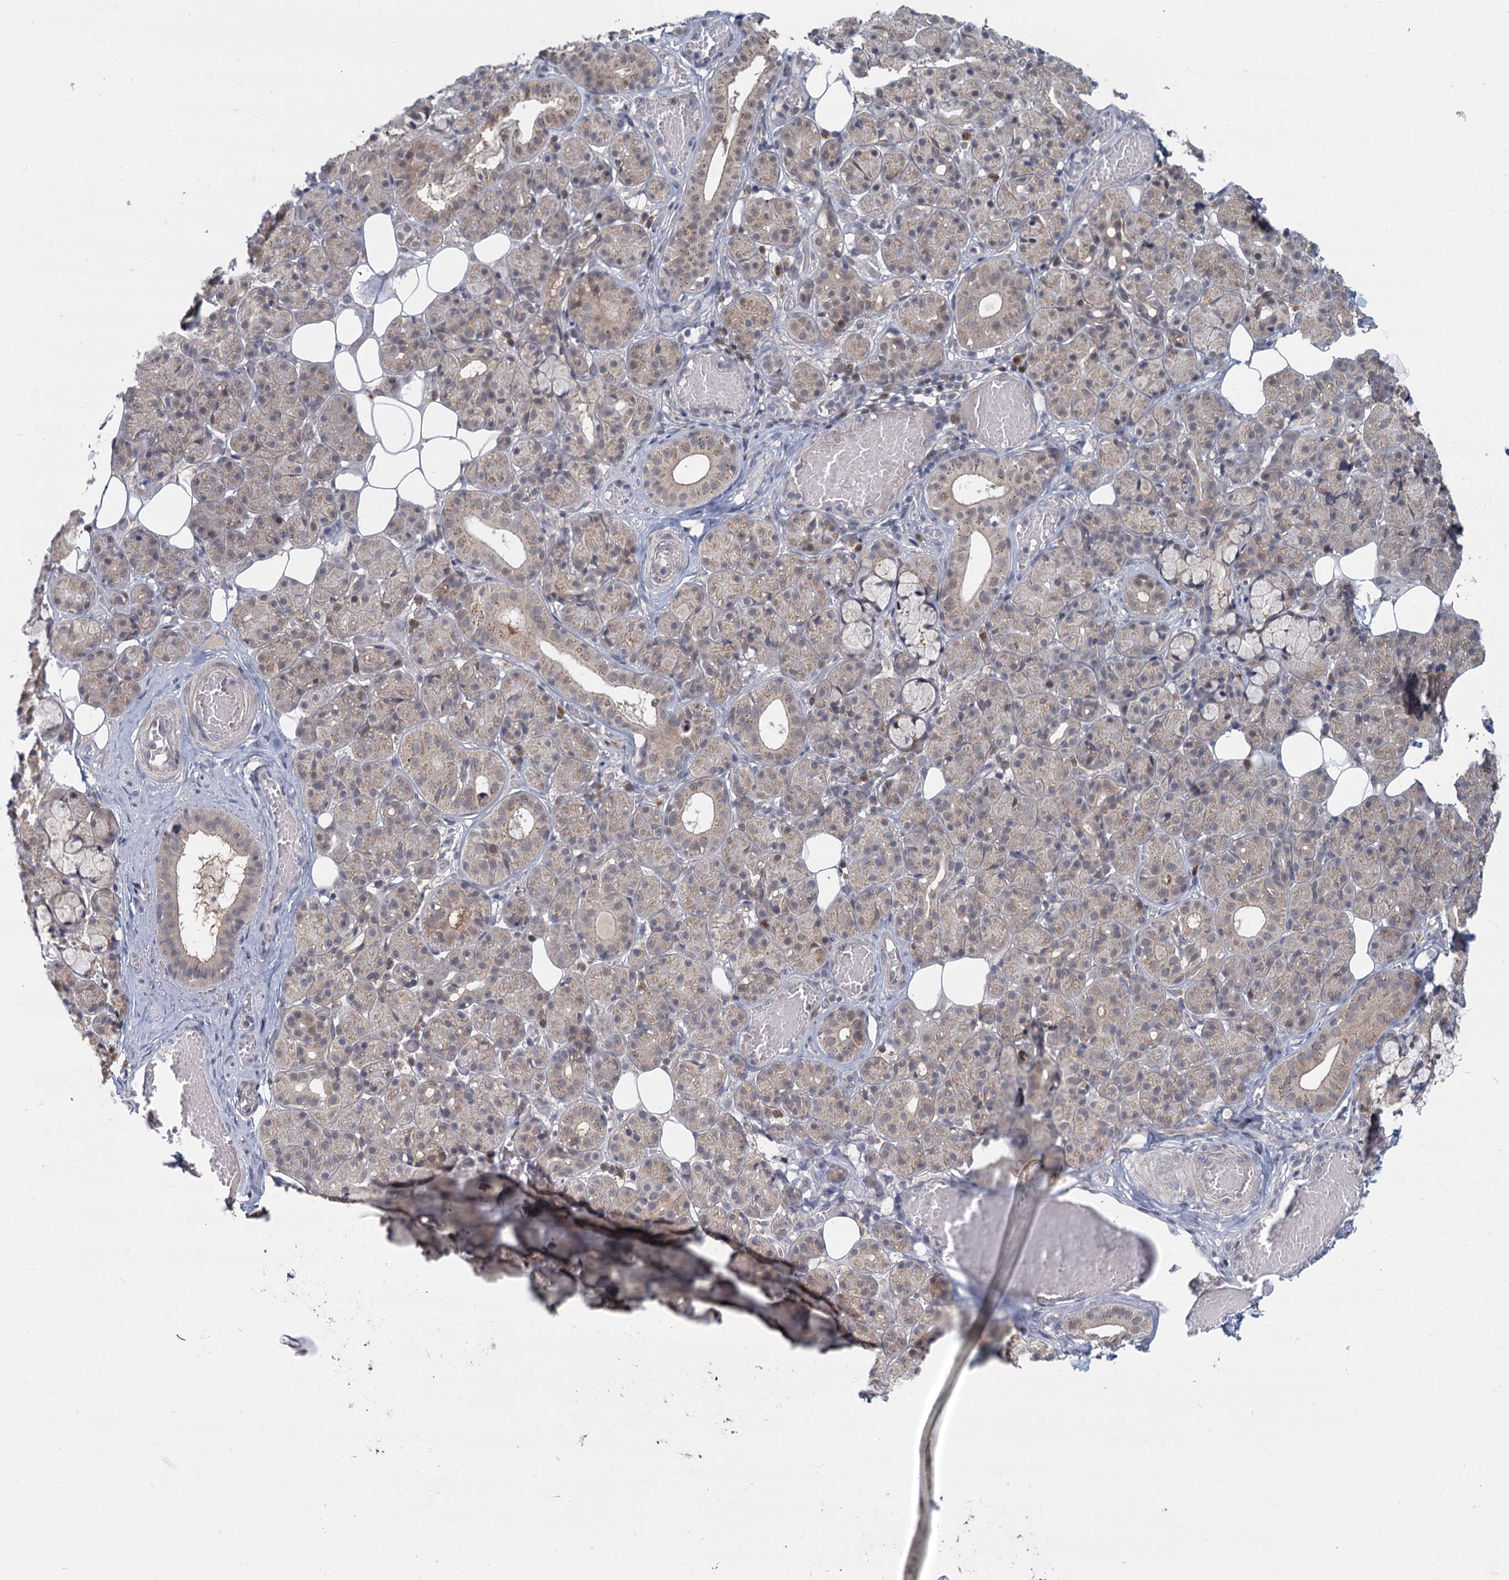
{"staining": {"intensity": "weak", "quantity": "<25%", "location": "cytoplasmic/membranous"}, "tissue": "salivary gland", "cell_type": "Glandular cells", "image_type": "normal", "snomed": [{"axis": "morphology", "description": "Normal tissue, NOS"}, {"axis": "topography", "description": "Salivary gland"}], "caption": "IHC photomicrograph of benign salivary gland: salivary gland stained with DAB (3,3'-diaminobenzidine) demonstrates no significant protein positivity in glandular cells. The staining is performed using DAB brown chromogen with nuclei counter-stained in using hematoxylin.", "gene": "STAP1", "patient": {"sex": "male", "age": 63}}